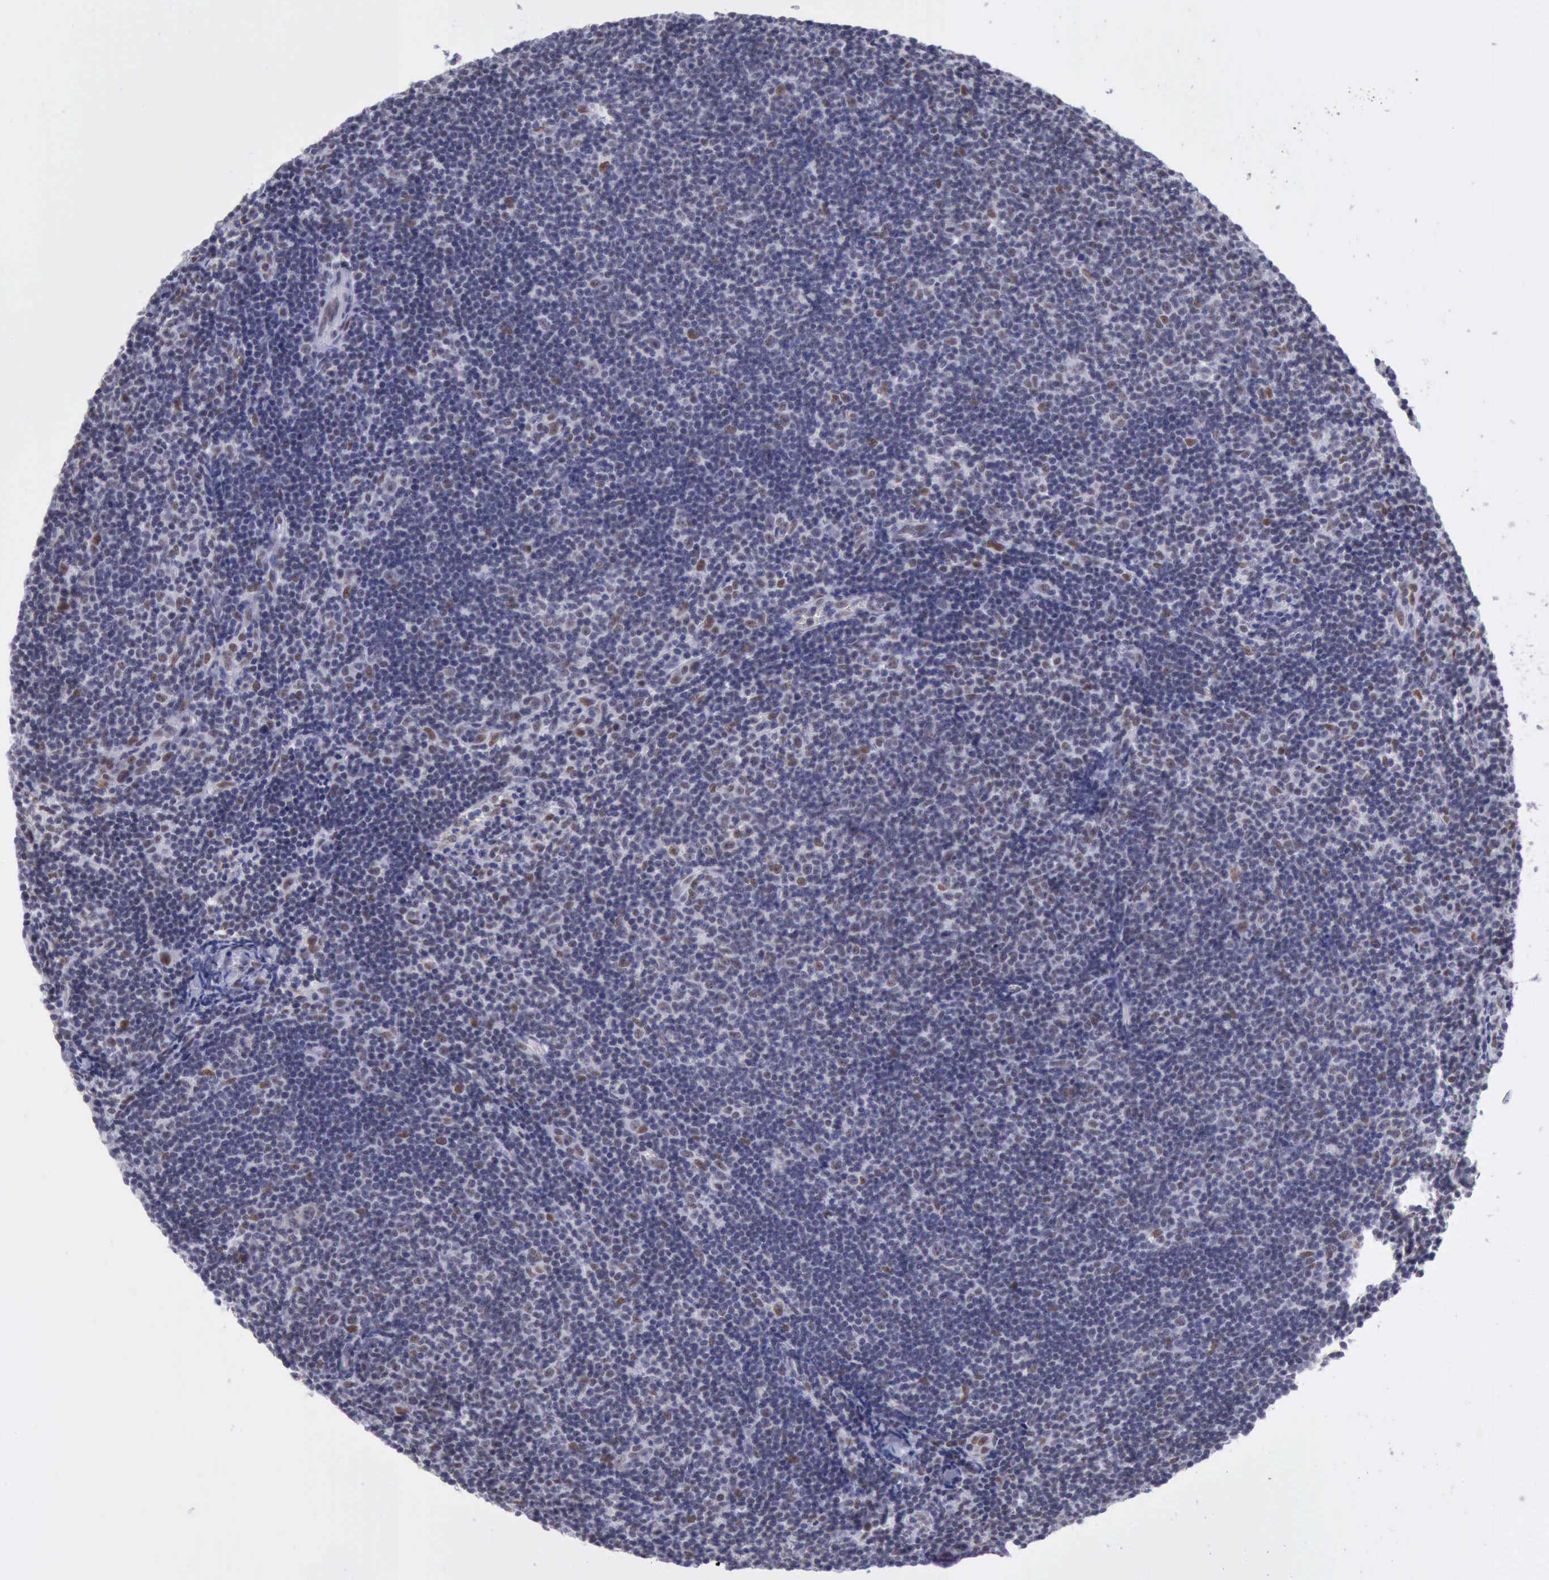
{"staining": {"intensity": "negative", "quantity": "none", "location": "none"}, "tissue": "lymphoma", "cell_type": "Tumor cells", "image_type": "cancer", "snomed": [{"axis": "morphology", "description": "Malignant lymphoma, non-Hodgkin's type, Low grade"}, {"axis": "topography", "description": "Lymph node"}], "caption": "Tumor cells are negative for protein expression in human lymphoma.", "gene": "ERCC4", "patient": {"sex": "male", "age": 49}}